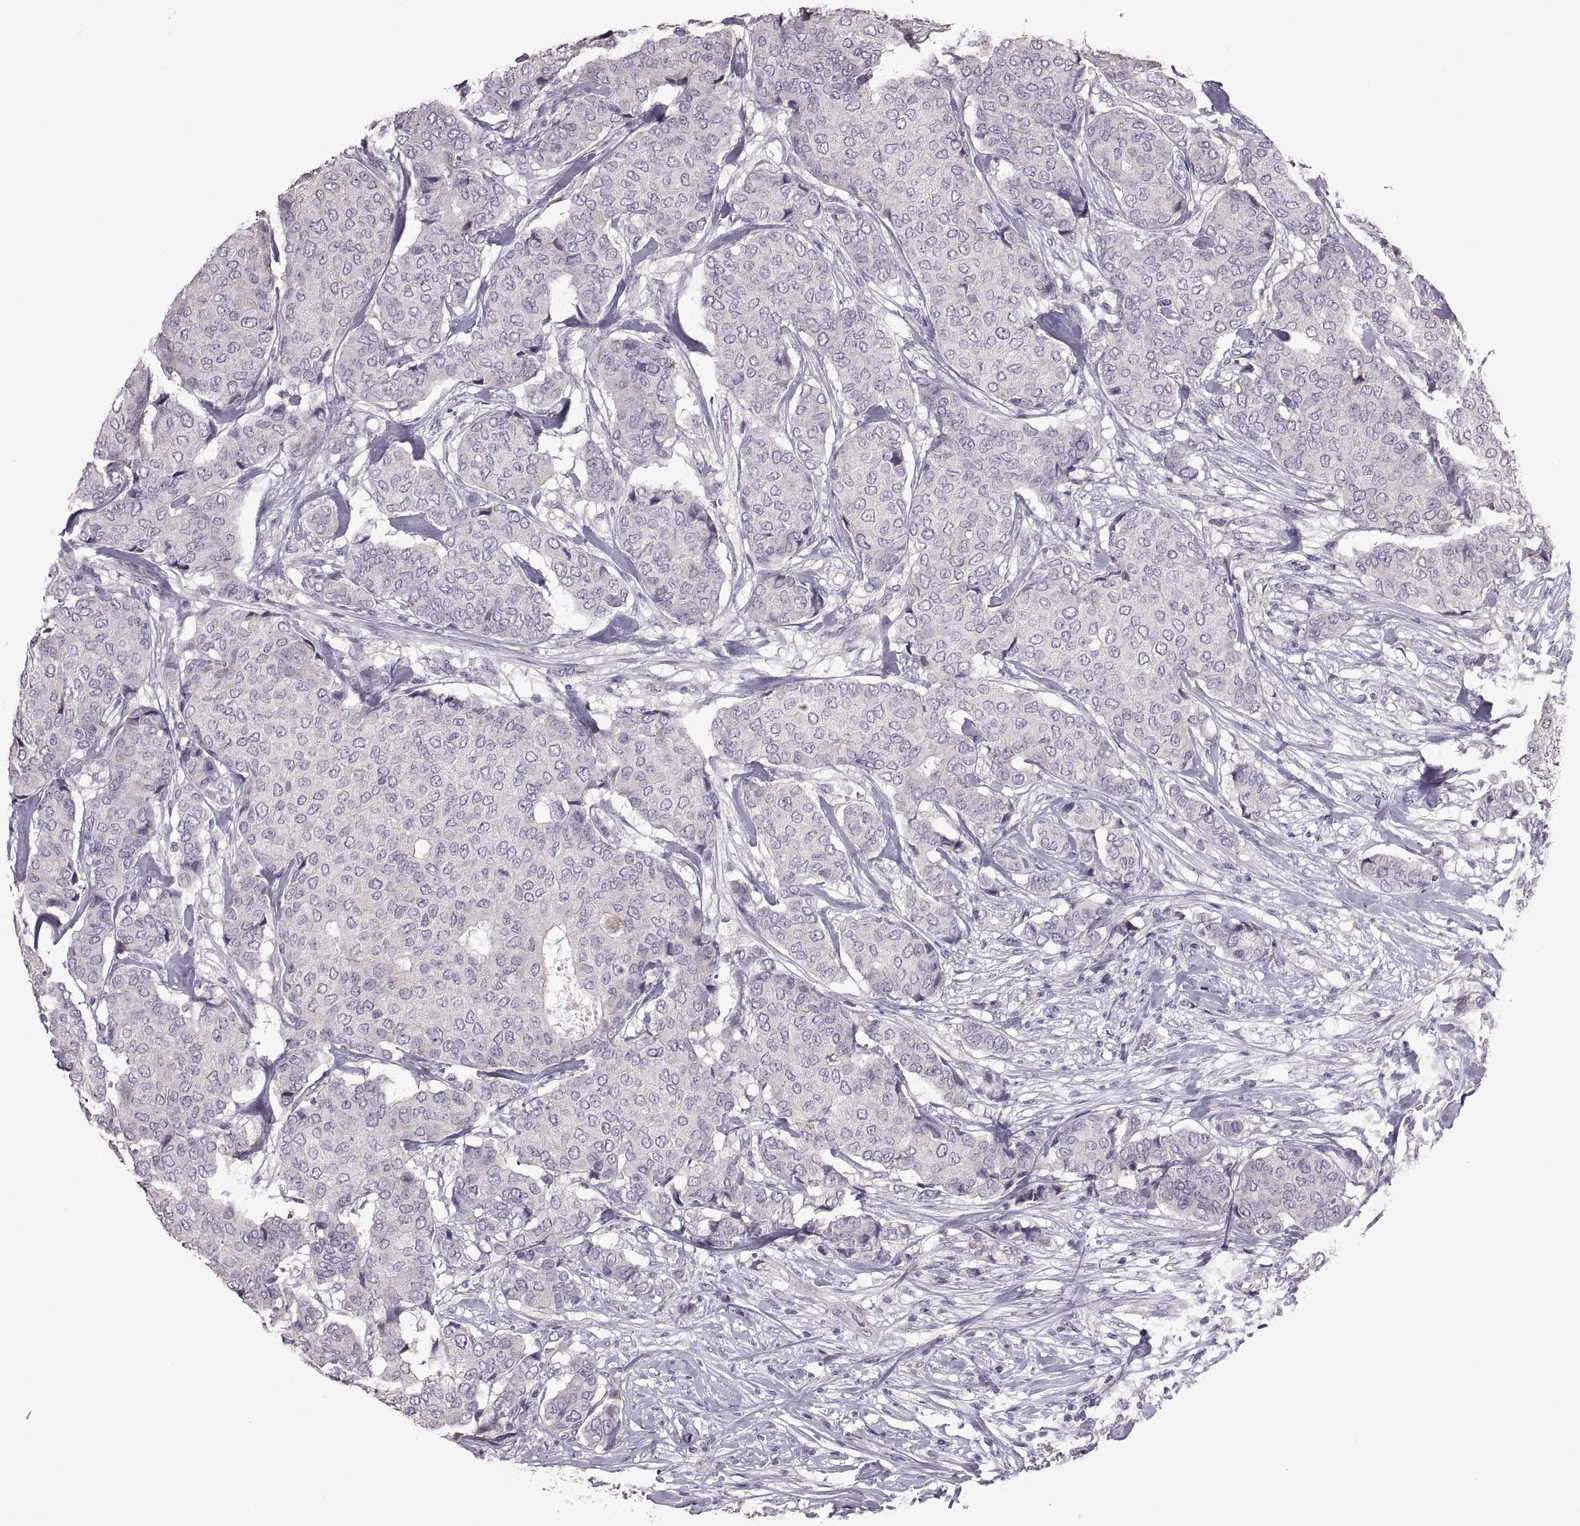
{"staining": {"intensity": "negative", "quantity": "none", "location": "none"}, "tissue": "breast cancer", "cell_type": "Tumor cells", "image_type": "cancer", "snomed": [{"axis": "morphology", "description": "Duct carcinoma"}, {"axis": "topography", "description": "Breast"}], "caption": "Photomicrograph shows no significant protein positivity in tumor cells of breast cancer.", "gene": "DEFB136", "patient": {"sex": "female", "age": 75}}